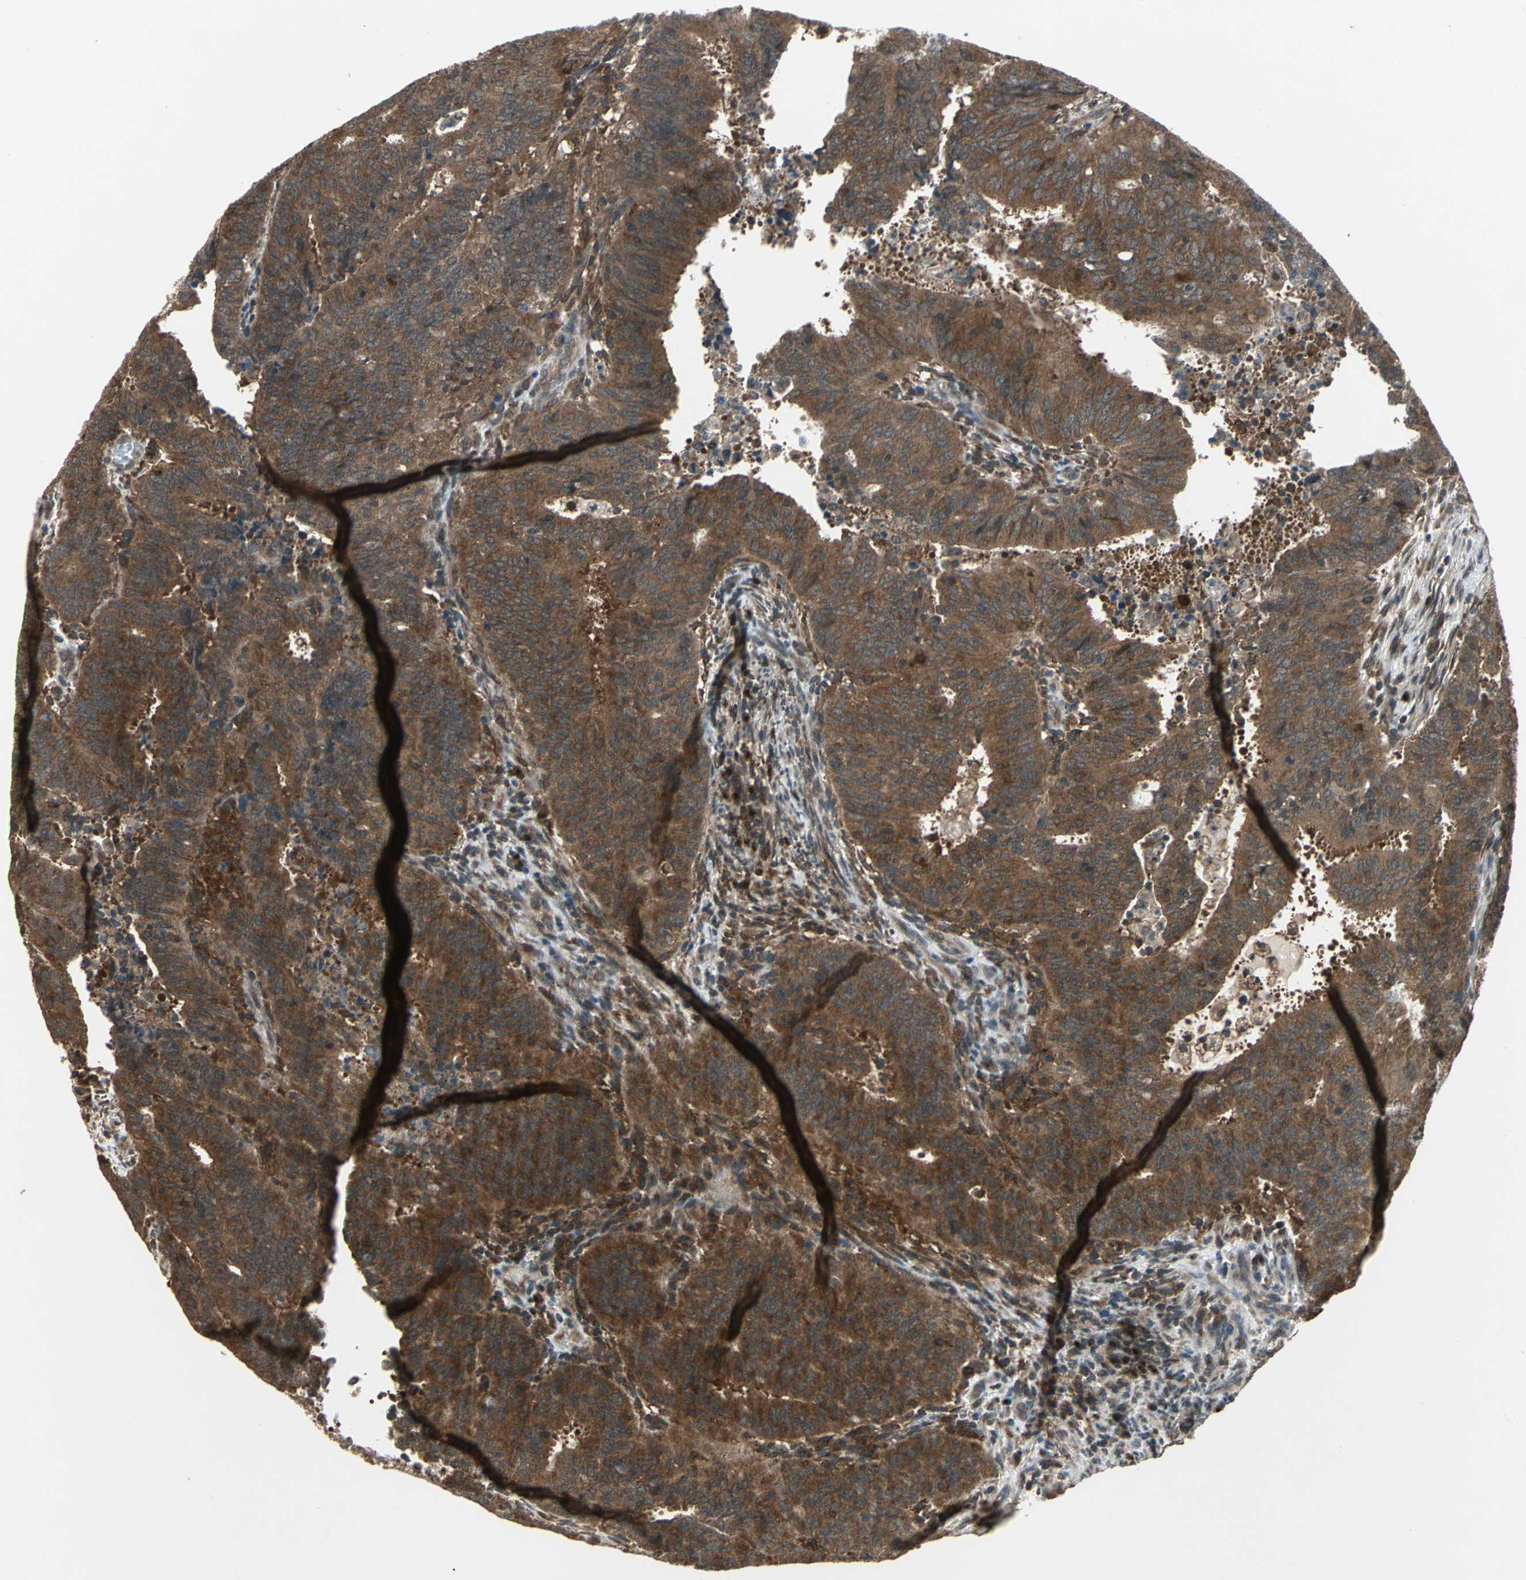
{"staining": {"intensity": "moderate", "quantity": ">75%", "location": "cytoplasmic/membranous"}, "tissue": "cervical cancer", "cell_type": "Tumor cells", "image_type": "cancer", "snomed": [{"axis": "morphology", "description": "Adenocarcinoma, NOS"}, {"axis": "topography", "description": "Cervix"}], "caption": "Protein staining of adenocarcinoma (cervical) tissue demonstrates moderate cytoplasmic/membranous staining in approximately >75% of tumor cells.", "gene": "NFKBIE", "patient": {"sex": "female", "age": 44}}